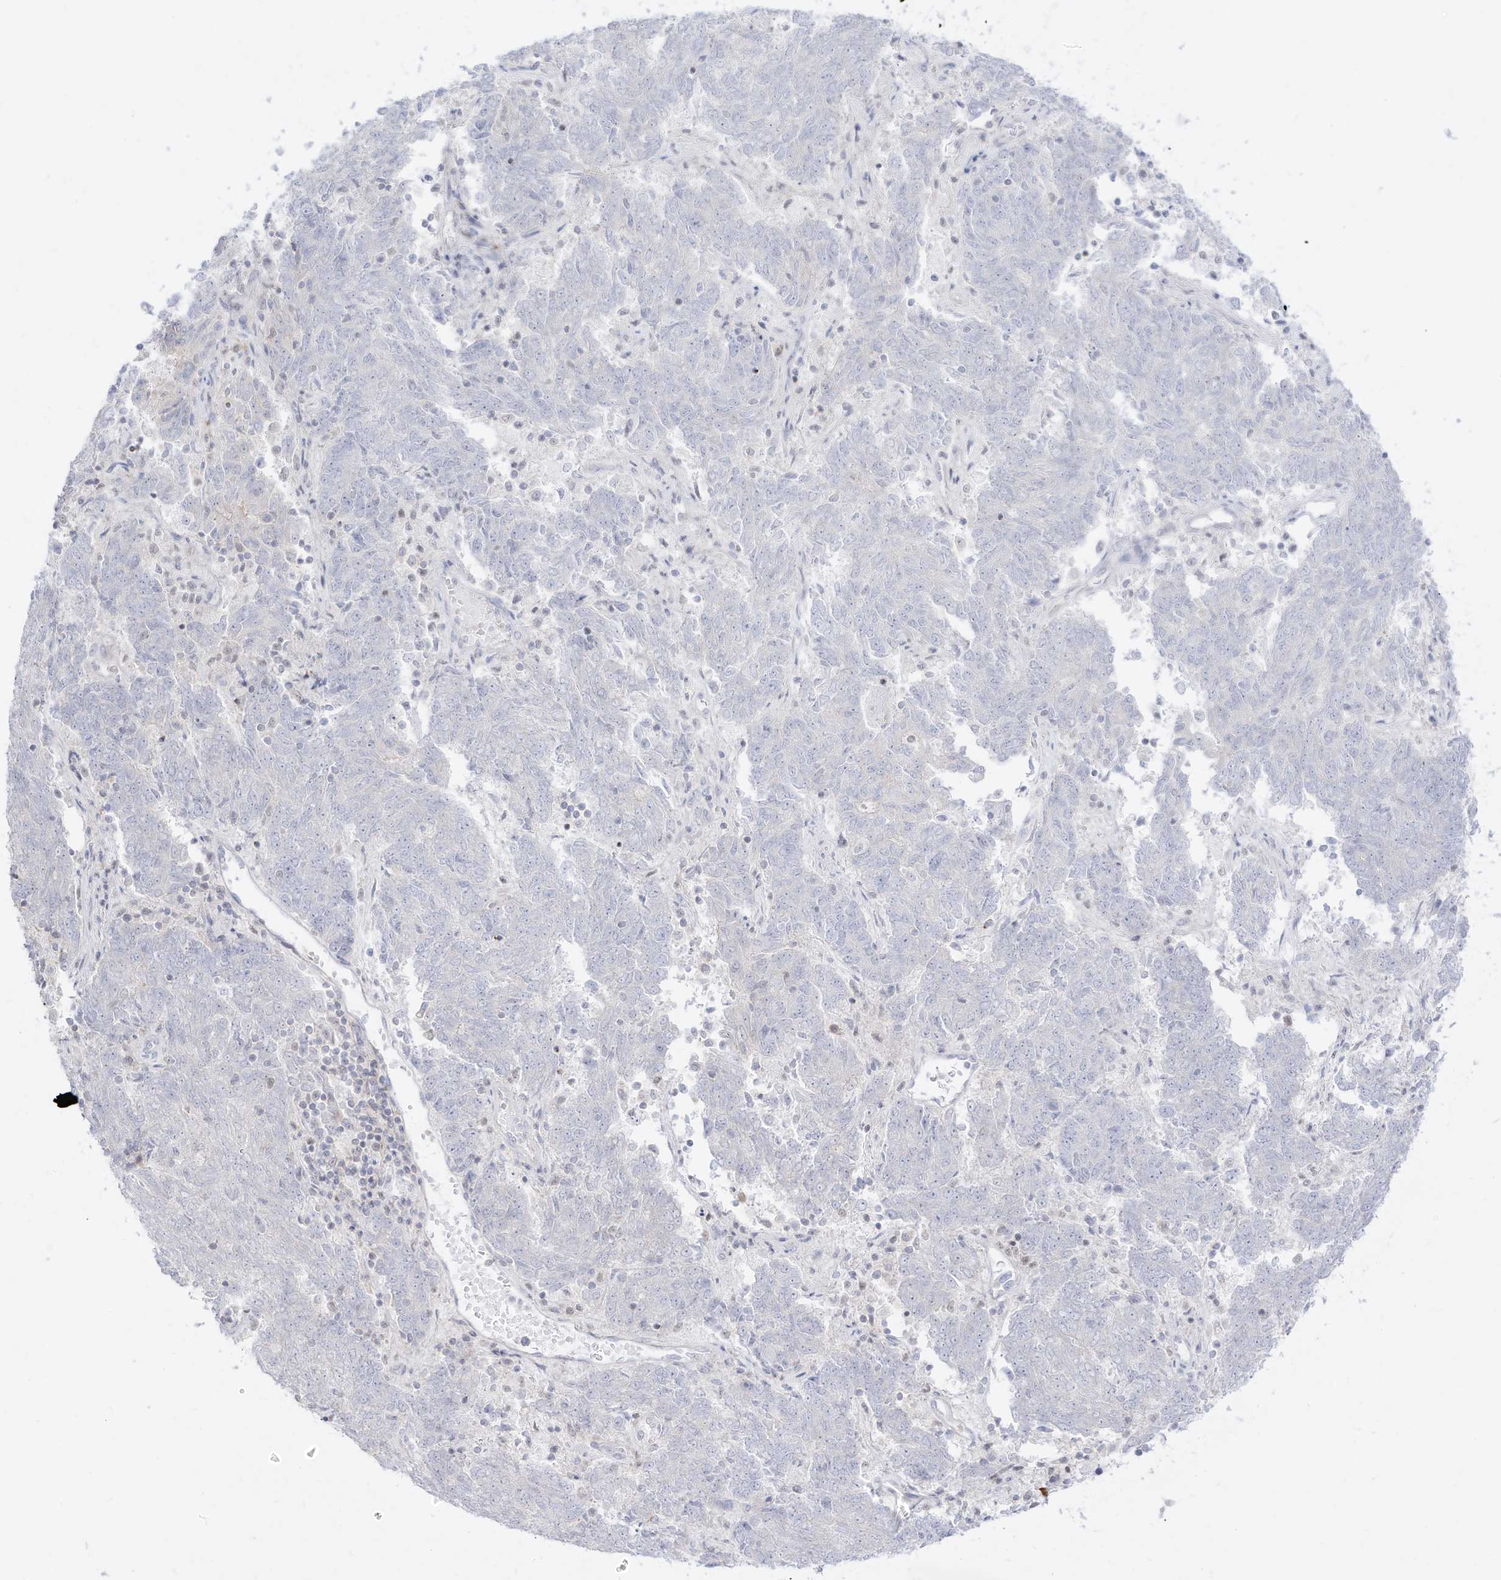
{"staining": {"intensity": "negative", "quantity": "none", "location": "none"}, "tissue": "endometrial cancer", "cell_type": "Tumor cells", "image_type": "cancer", "snomed": [{"axis": "morphology", "description": "Adenocarcinoma, NOS"}, {"axis": "topography", "description": "Endometrium"}], "caption": "Endometrial cancer stained for a protein using IHC displays no expression tumor cells.", "gene": "DMKN", "patient": {"sex": "female", "age": 80}}